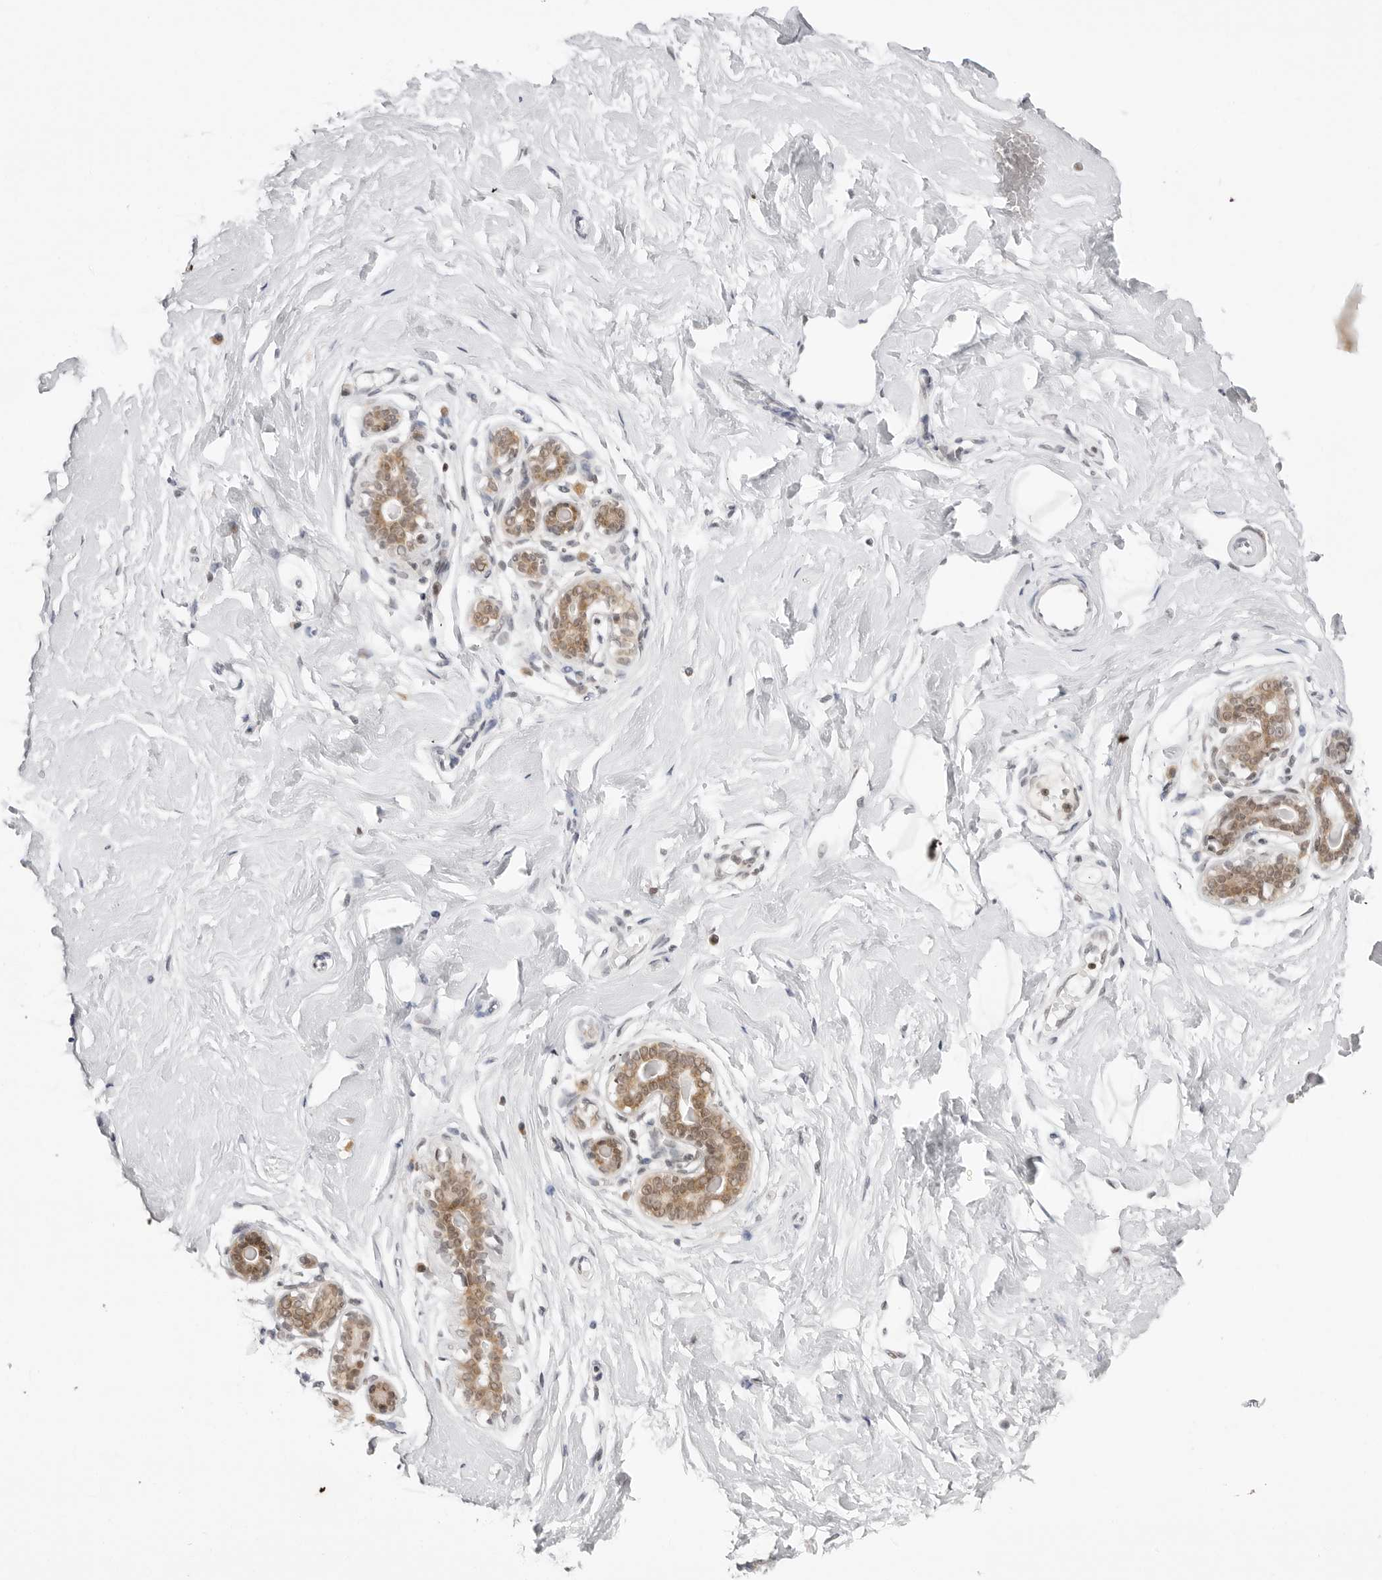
{"staining": {"intensity": "negative", "quantity": "none", "location": "none"}, "tissue": "breast", "cell_type": "Adipocytes", "image_type": "normal", "snomed": [{"axis": "morphology", "description": "Normal tissue, NOS"}, {"axis": "morphology", "description": "Adenoma, NOS"}, {"axis": "topography", "description": "Breast"}], "caption": "The IHC image has no significant positivity in adipocytes of breast. (Immunohistochemistry (ihc), brightfield microscopy, high magnification).", "gene": "PPP2R5C", "patient": {"sex": "female", "age": 23}}